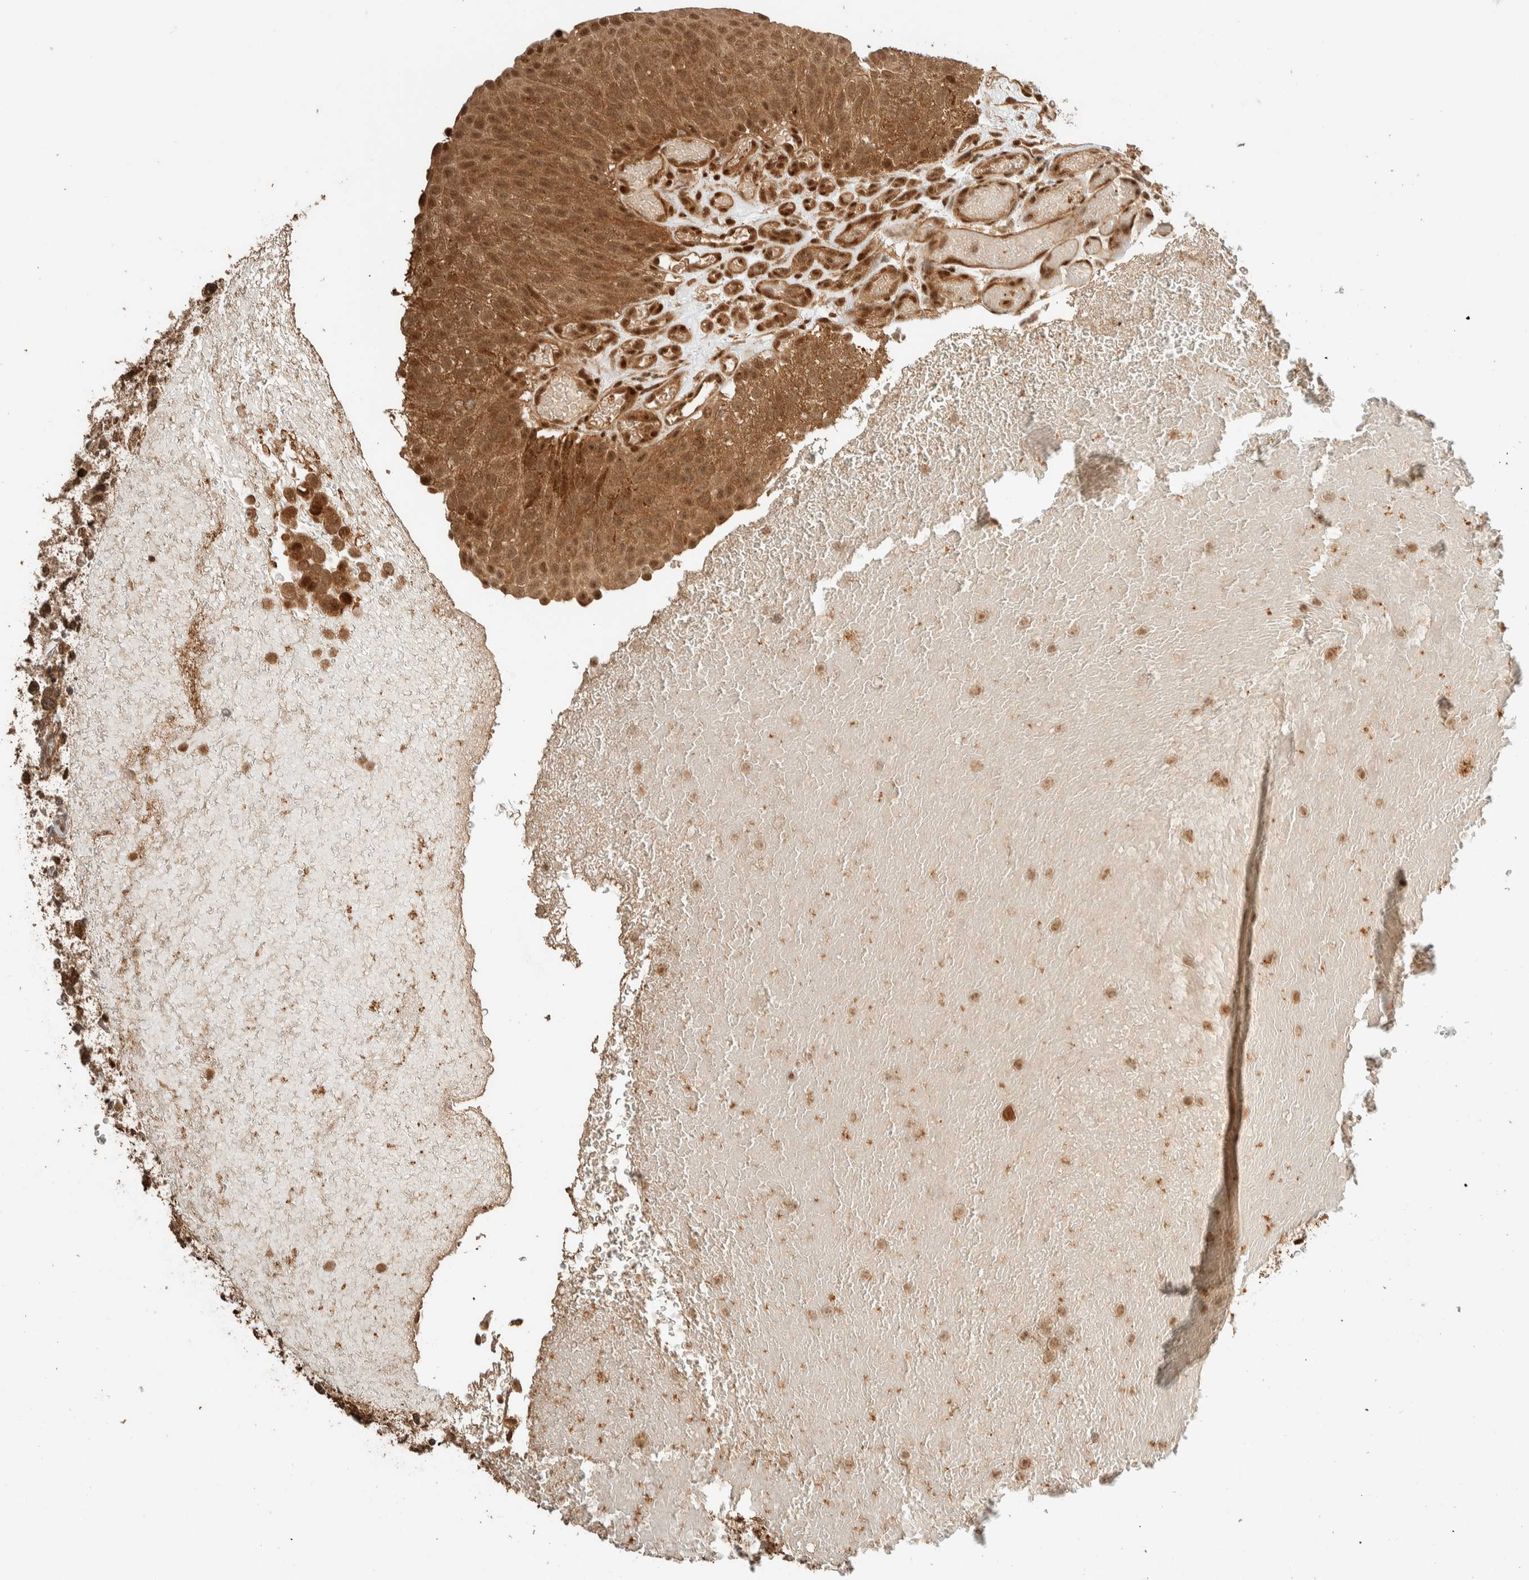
{"staining": {"intensity": "strong", "quantity": ">75%", "location": "cytoplasmic/membranous,nuclear"}, "tissue": "urothelial cancer", "cell_type": "Tumor cells", "image_type": "cancer", "snomed": [{"axis": "morphology", "description": "Urothelial carcinoma, Low grade"}, {"axis": "topography", "description": "Urinary bladder"}], "caption": "This is an image of IHC staining of urothelial cancer, which shows strong expression in the cytoplasmic/membranous and nuclear of tumor cells.", "gene": "ZBTB2", "patient": {"sex": "male", "age": 78}}